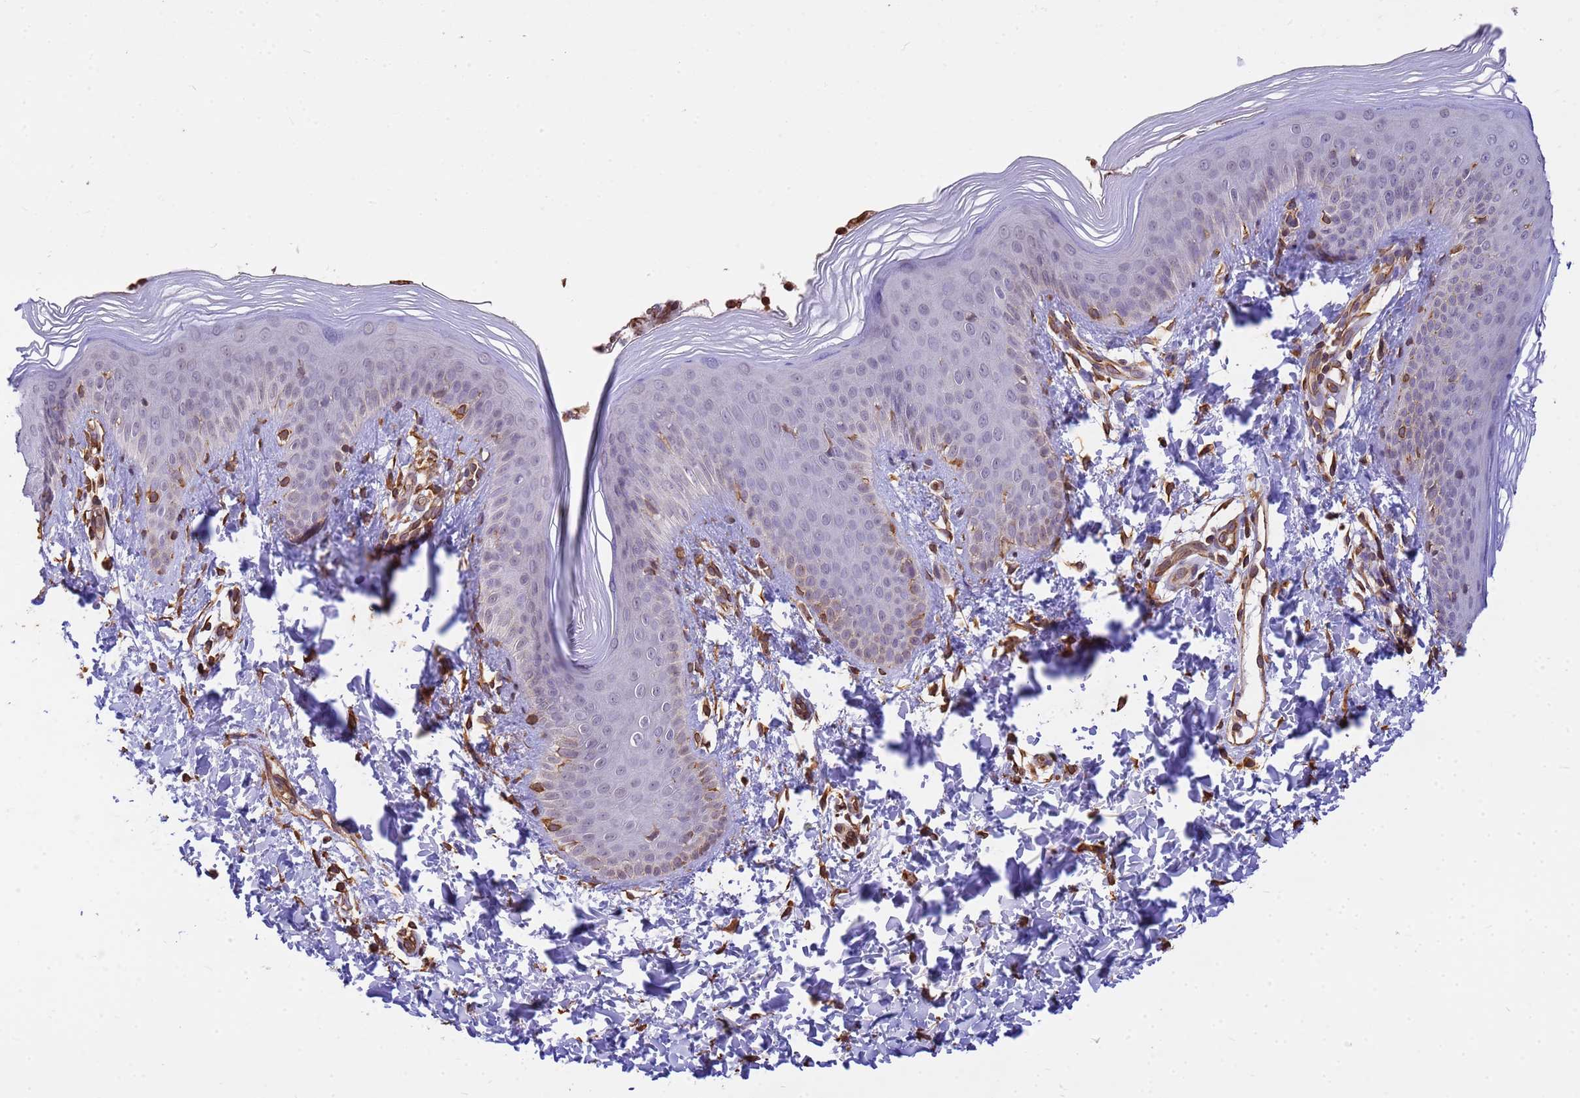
{"staining": {"intensity": "moderate", "quantity": "<25%", "location": "cytoplasmic/membranous"}, "tissue": "skin", "cell_type": "Epidermal cells", "image_type": "normal", "snomed": [{"axis": "morphology", "description": "Normal tissue, NOS"}, {"axis": "morphology", "description": "Inflammation, NOS"}, {"axis": "topography", "description": "Soft tissue"}, {"axis": "topography", "description": "Anal"}], "caption": "The photomicrograph demonstrates a brown stain indicating the presence of a protein in the cytoplasmic/membranous of epidermal cells in skin. (DAB IHC, brown staining for protein, blue staining for nuclei).", "gene": "TCEAL3", "patient": {"sex": "female", "age": 15}}